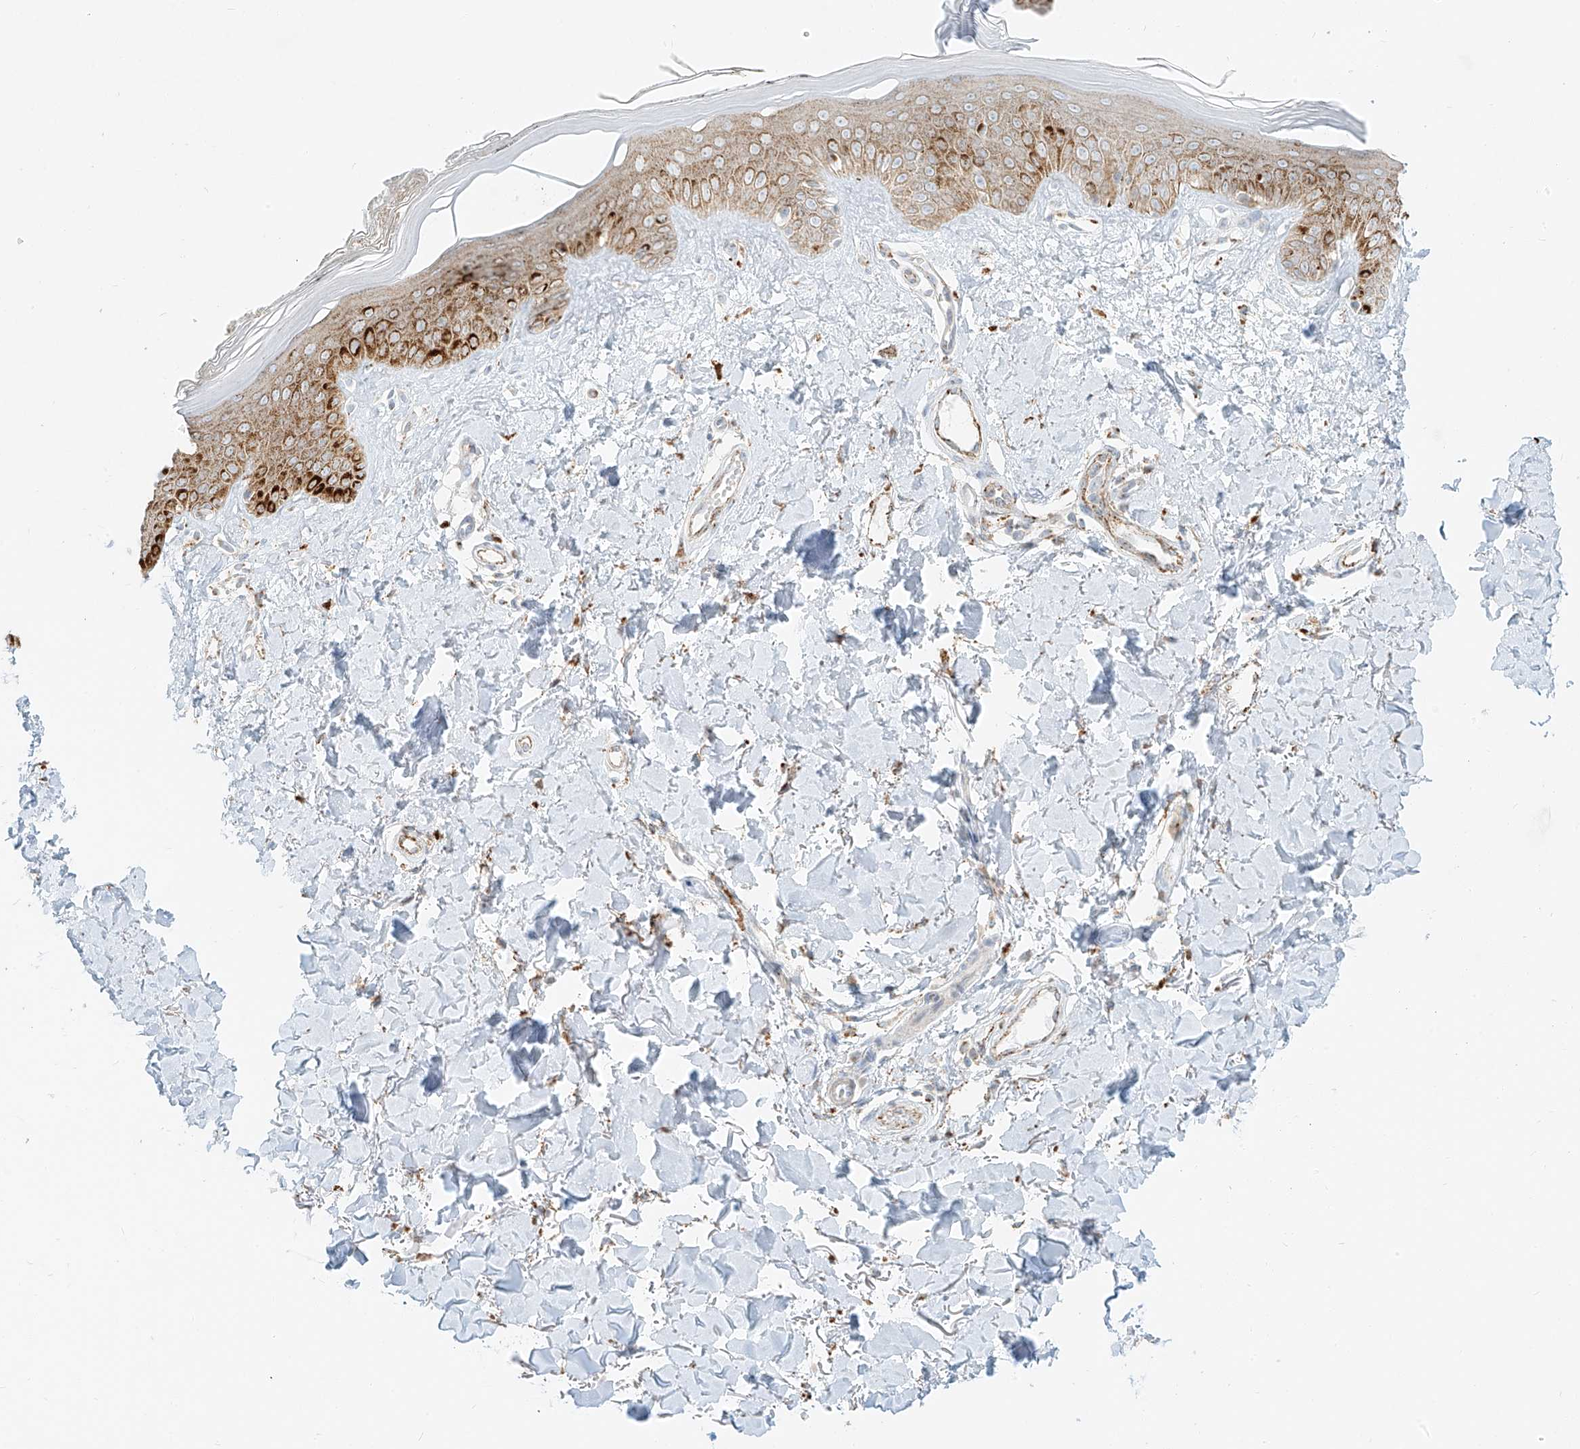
{"staining": {"intensity": "negative", "quantity": "none", "location": "none"}, "tissue": "skin", "cell_type": "Fibroblasts", "image_type": "normal", "snomed": [{"axis": "morphology", "description": "Normal tissue, NOS"}, {"axis": "topography", "description": "Skin"}], "caption": "Immunohistochemistry (IHC) of normal skin displays no staining in fibroblasts. Nuclei are stained in blue.", "gene": "SLC35F6", "patient": {"sex": "female", "age": 64}}